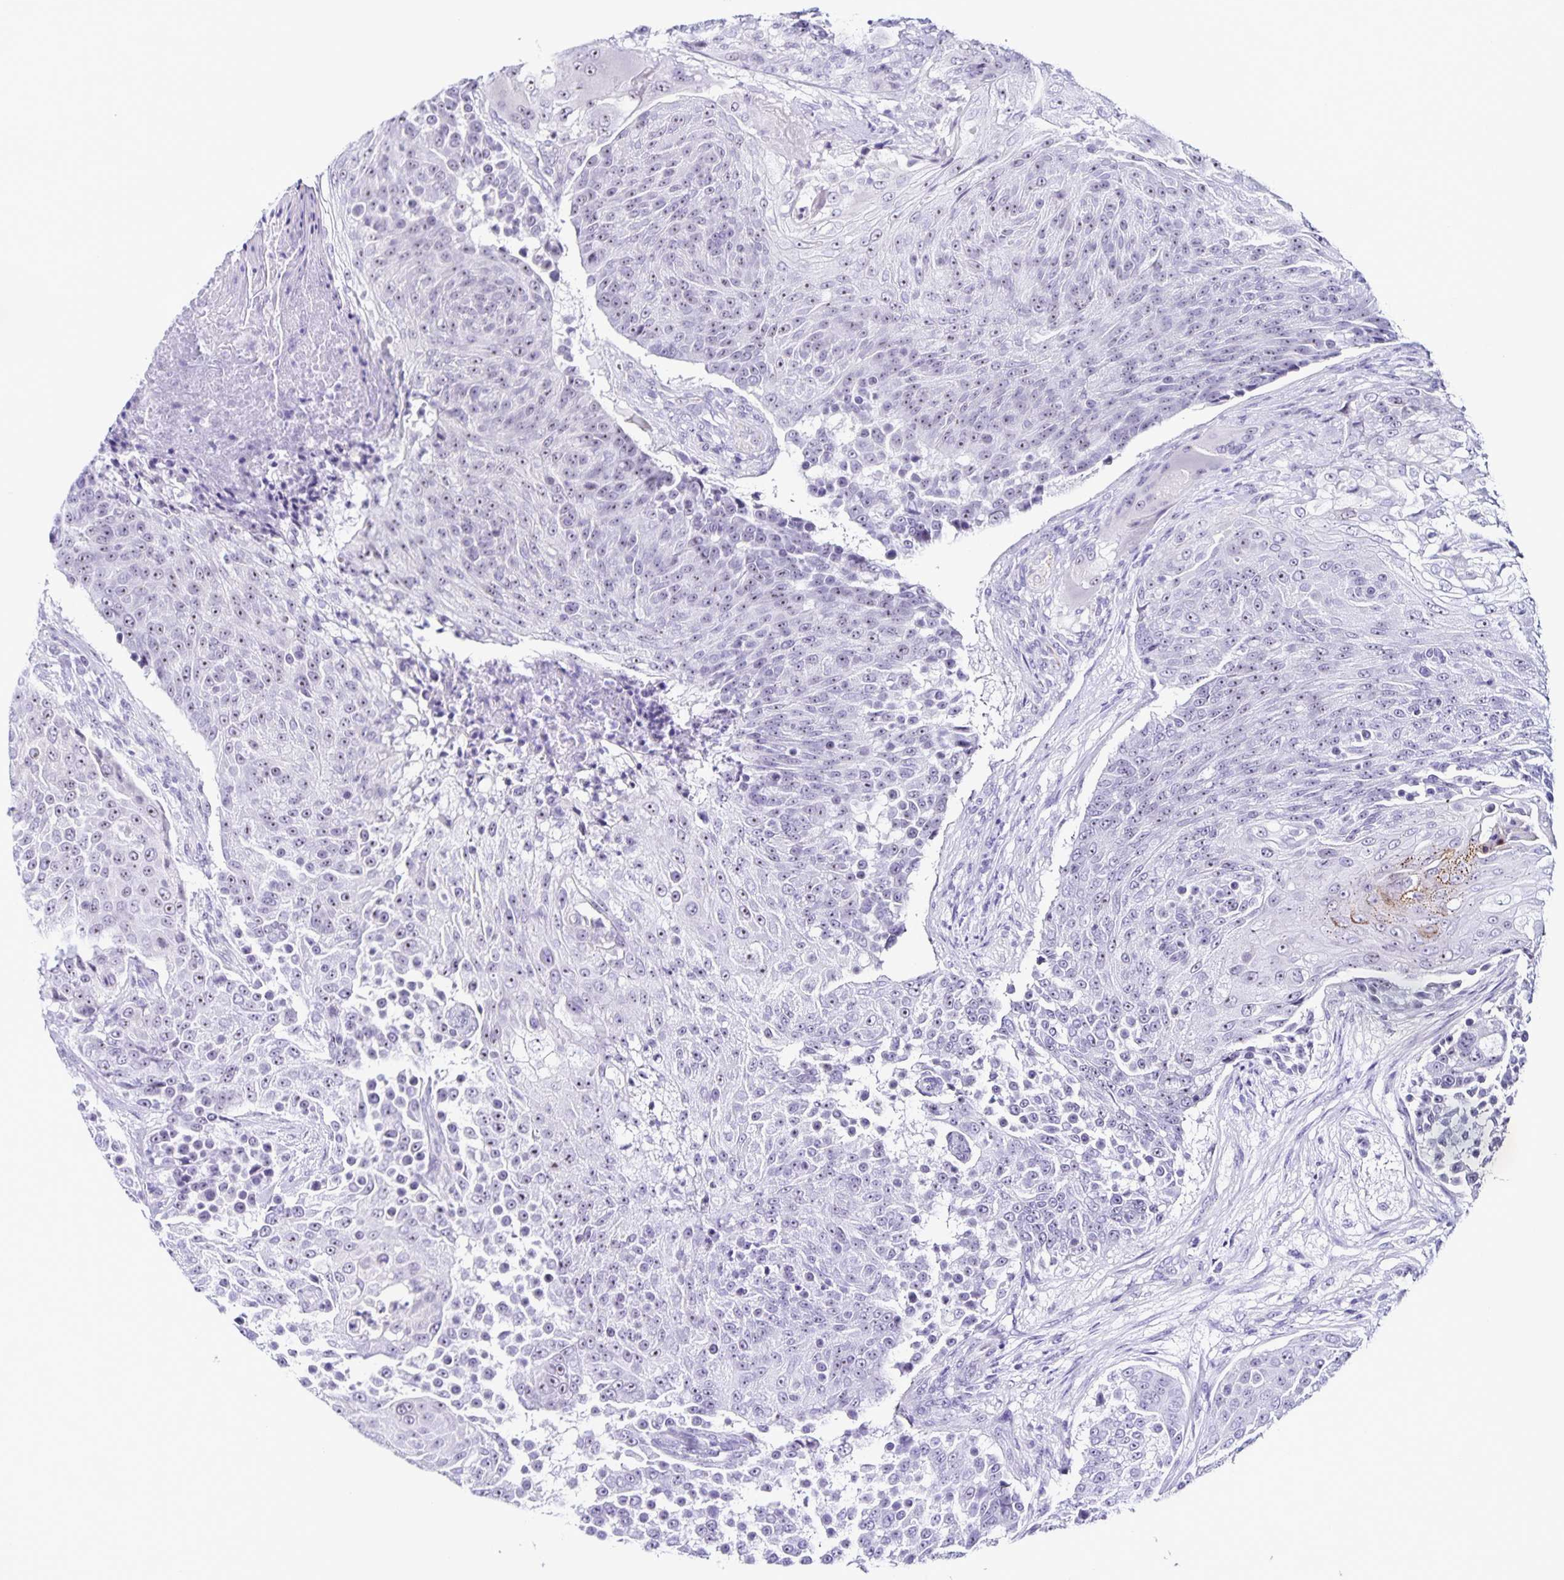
{"staining": {"intensity": "weak", "quantity": "<25%", "location": "nuclear"}, "tissue": "urothelial cancer", "cell_type": "Tumor cells", "image_type": "cancer", "snomed": [{"axis": "morphology", "description": "Urothelial carcinoma, High grade"}, {"axis": "topography", "description": "Urinary bladder"}], "caption": "A photomicrograph of human high-grade urothelial carcinoma is negative for staining in tumor cells. (Stains: DAB (3,3'-diaminobenzidine) immunohistochemistry (IHC) with hematoxylin counter stain, Microscopy: brightfield microscopy at high magnification).", "gene": "FAM170A", "patient": {"sex": "female", "age": 63}}